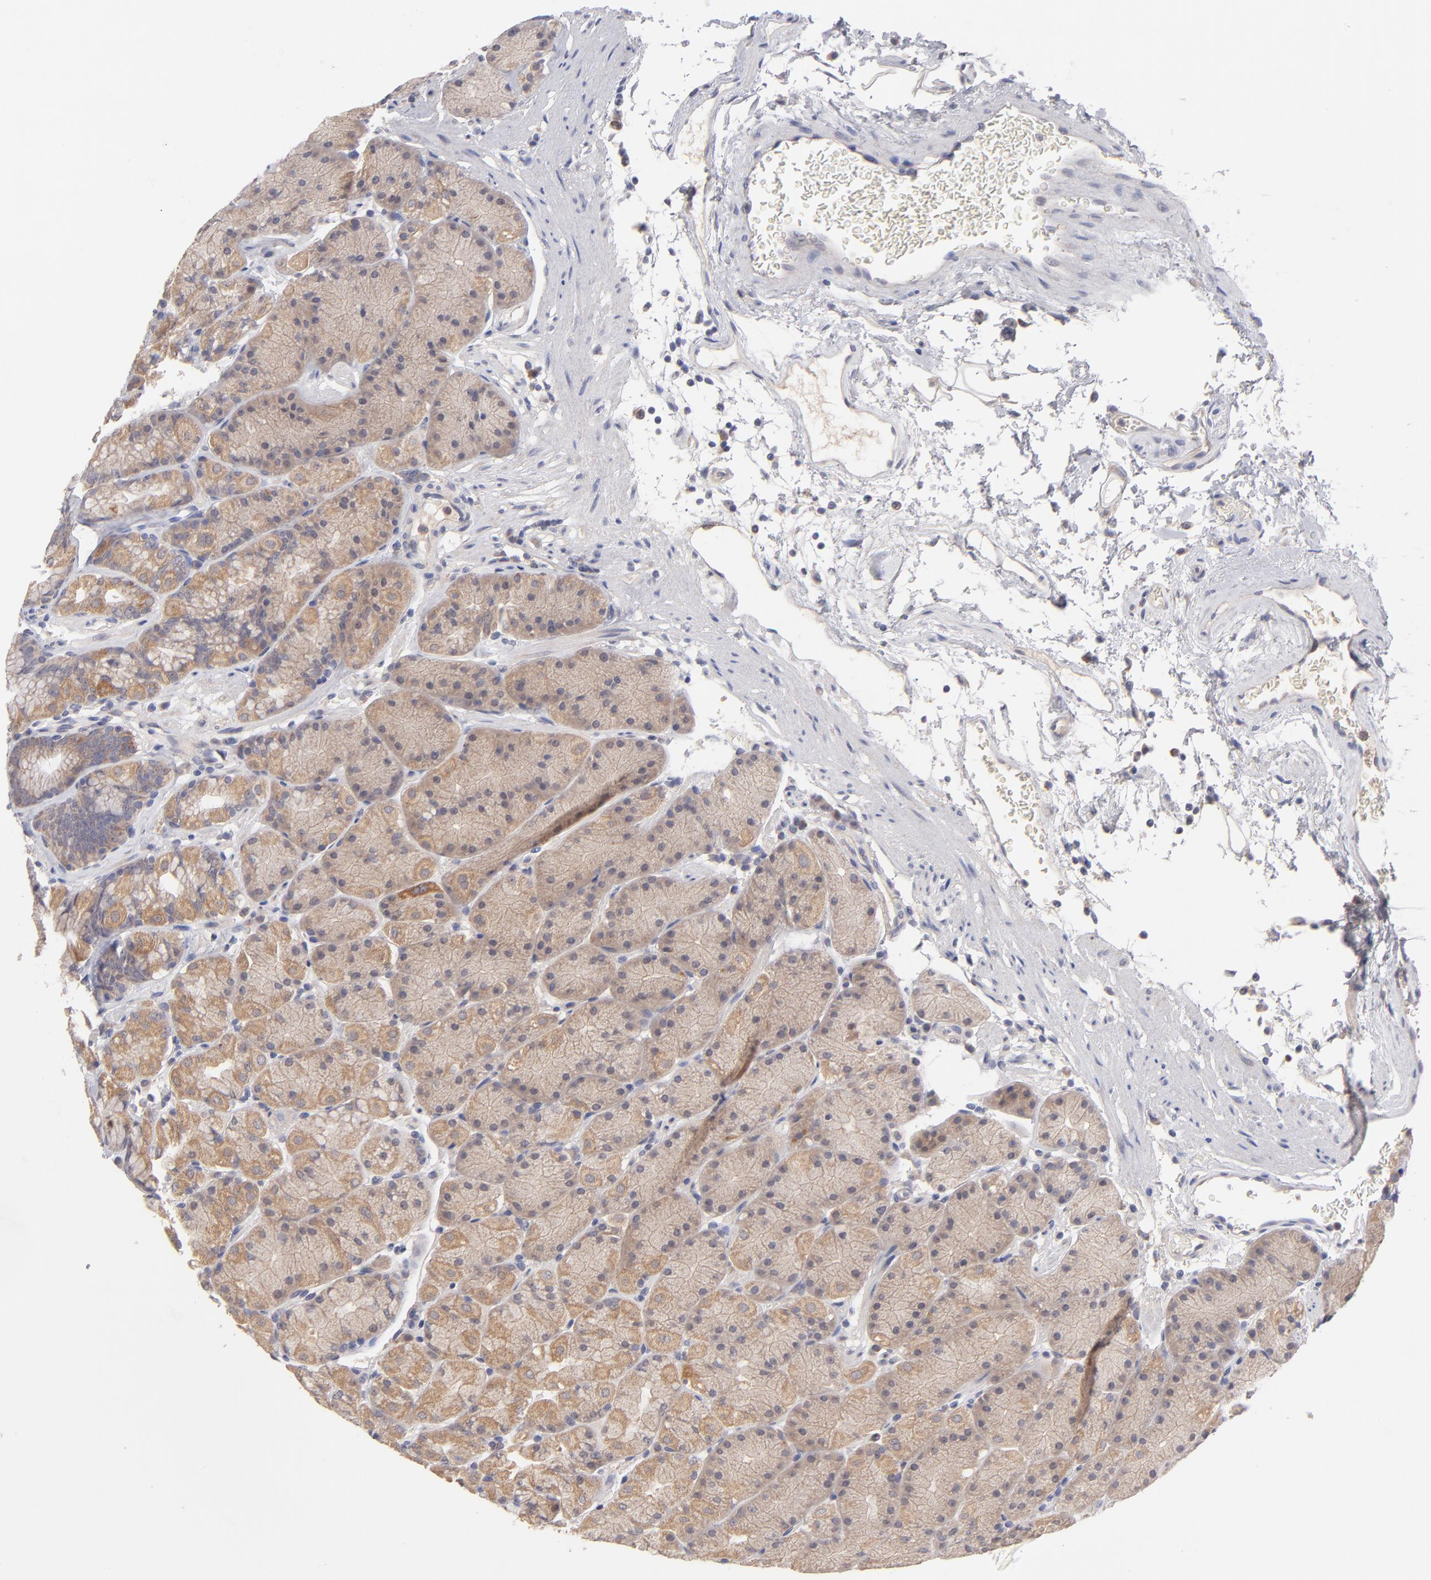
{"staining": {"intensity": "moderate", "quantity": "25%-75%", "location": "cytoplasmic/membranous"}, "tissue": "stomach", "cell_type": "Glandular cells", "image_type": "normal", "snomed": [{"axis": "morphology", "description": "Normal tissue, NOS"}, {"axis": "topography", "description": "Stomach, upper"}, {"axis": "topography", "description": "Stomach"}], "caption": "The photomicrograph demonstrates a brown stain indicating the presence of a protein in the cytoplasmic/membranous of glandular cells in stomach. The staining was performed using DAB, with brown indicating positive protein expression. Nuclei are stained blue with hematoxylin.", "gene": "HCCS", "patient": {"sex": "male", "age": 76}}